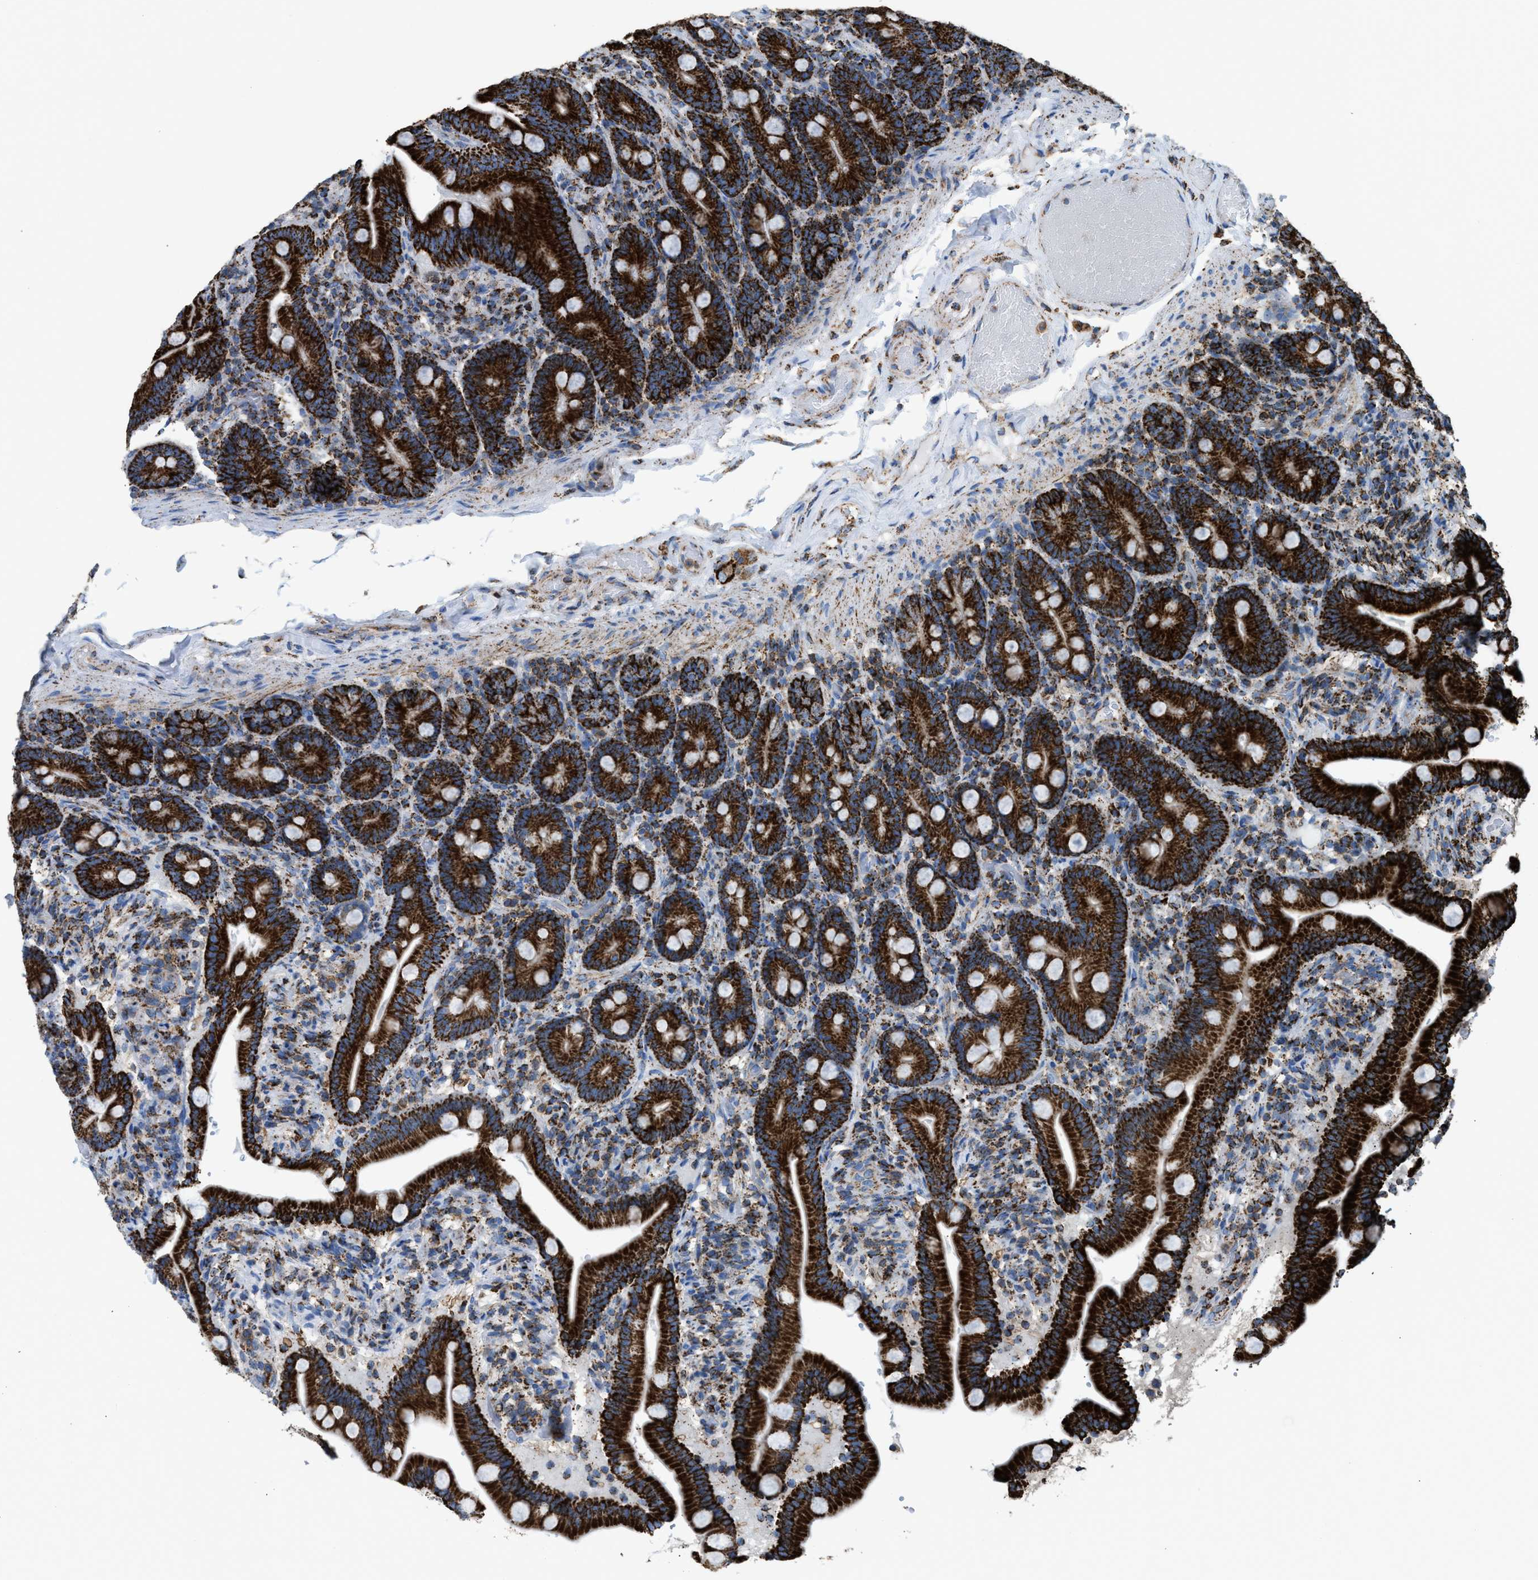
{"staining": {"intensity": "strong", "quantity": ">75%", "location": "cytoplasmic/membranous"}, "tissue": "duodenum", "cell_type": "Glandular cells", "image_type": "normal", "snomed": [{"axis": "morphology", "description": "Normal tissue, NOS"}, {"axis": "topography", "description": "Duodenum"}], "caption": "Strong cytoplasmic/membranous protein staining is identified in about >75% of glandular cells in duodenum. (brown staining indicates protein expression, while blue staining denotes nuclei).", "gene": "ECHS1", "patient": {"sex": "male", "age": 54}}